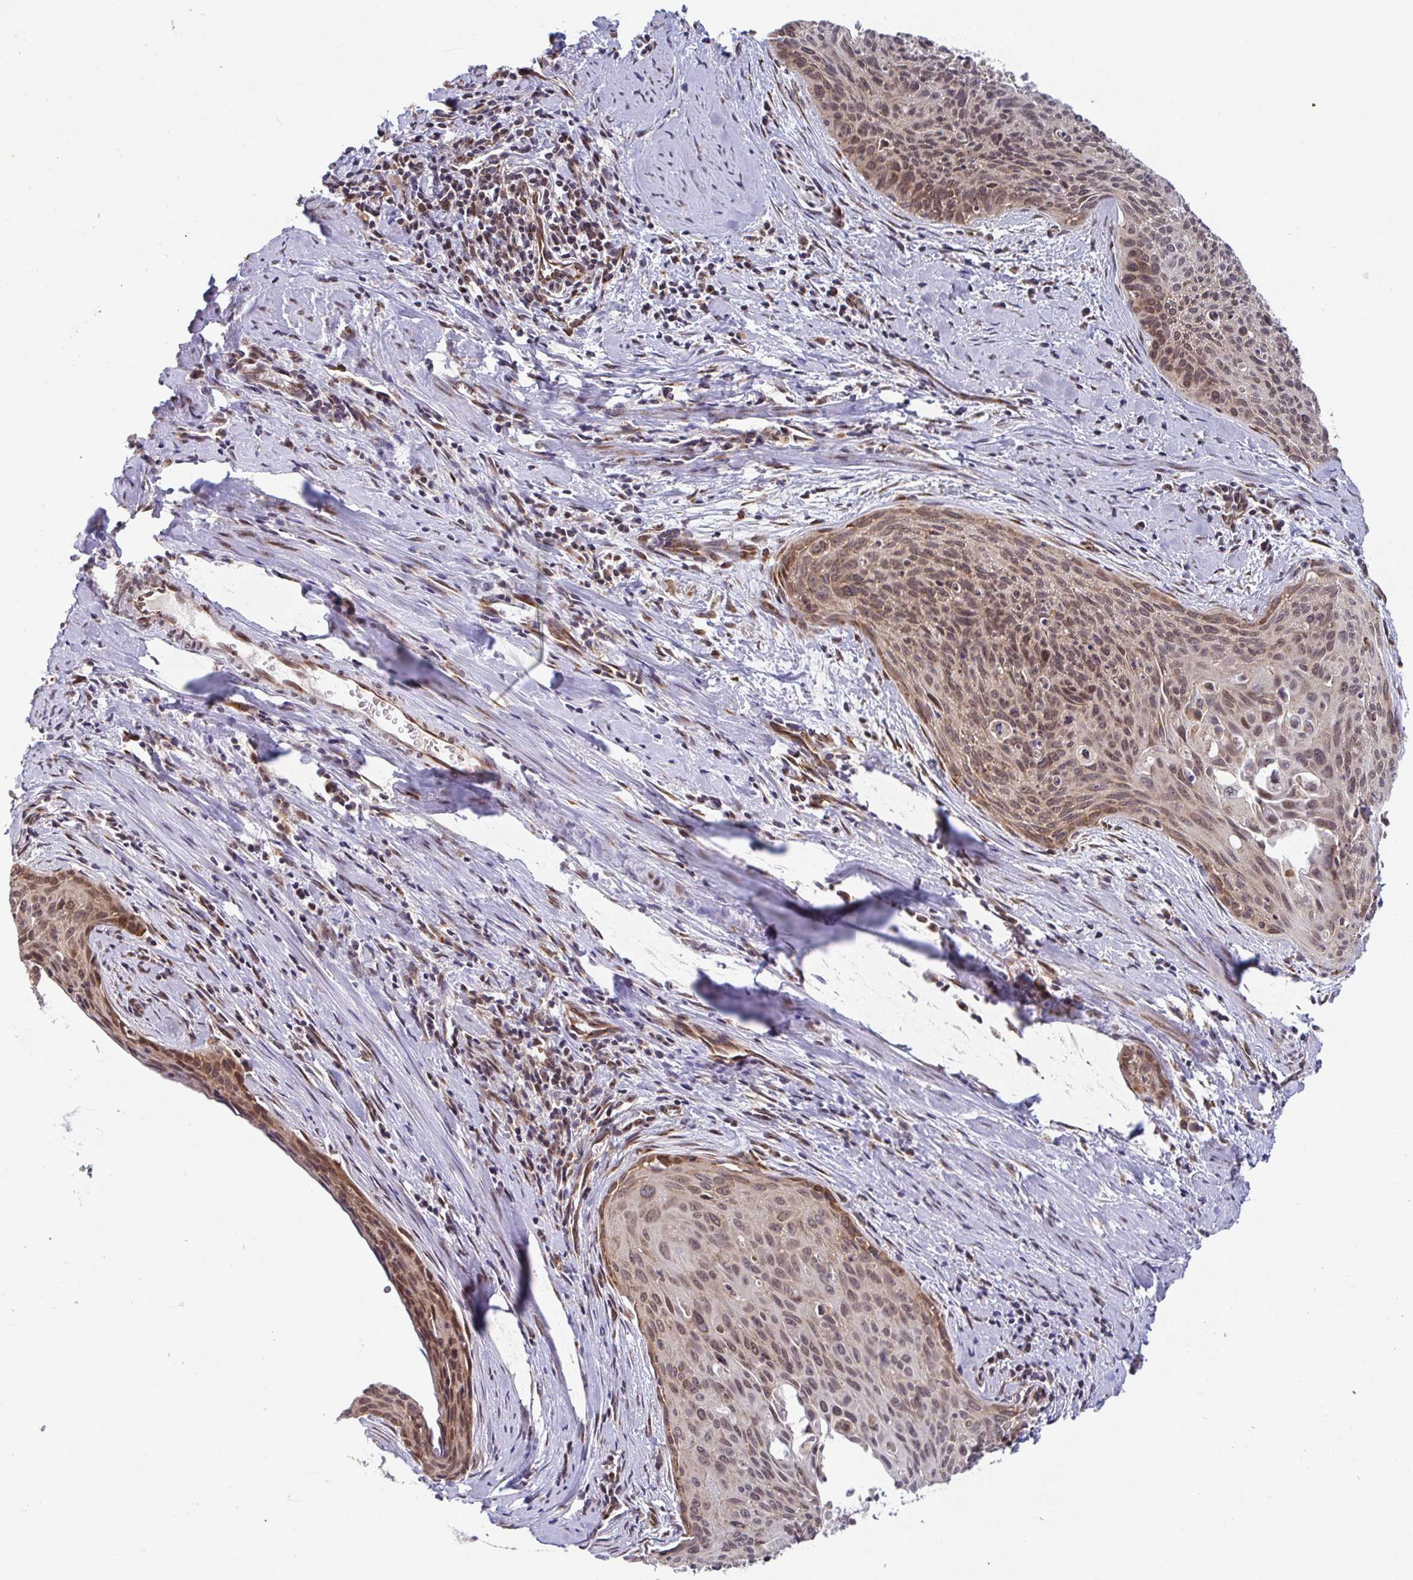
{"staining": {"intensity": "moderate", "quantity": ">75%", "location": "cytoplasmic/membranous,nuclear"}, "tissue": "cervical cancer", "cell_type": "Tumor cells", "image_type": "cancer", "snomed": [{"axis": "morphology", "description": "Squamous cell carcinoma, NOS"}, {"axis": "topography", "description": "Cervix"}], "caption": "IHC (DAB (3,3'-diaminobenzidine)) staining of human squamous cell carcinoma (cervical) demonstrates moderate cytoplasmic/membranous and nuclear protein staining in approximately >75% of tumor cells.", "gene": "ATP5MJ", "patient": {"sex": "female", "age": 55}}